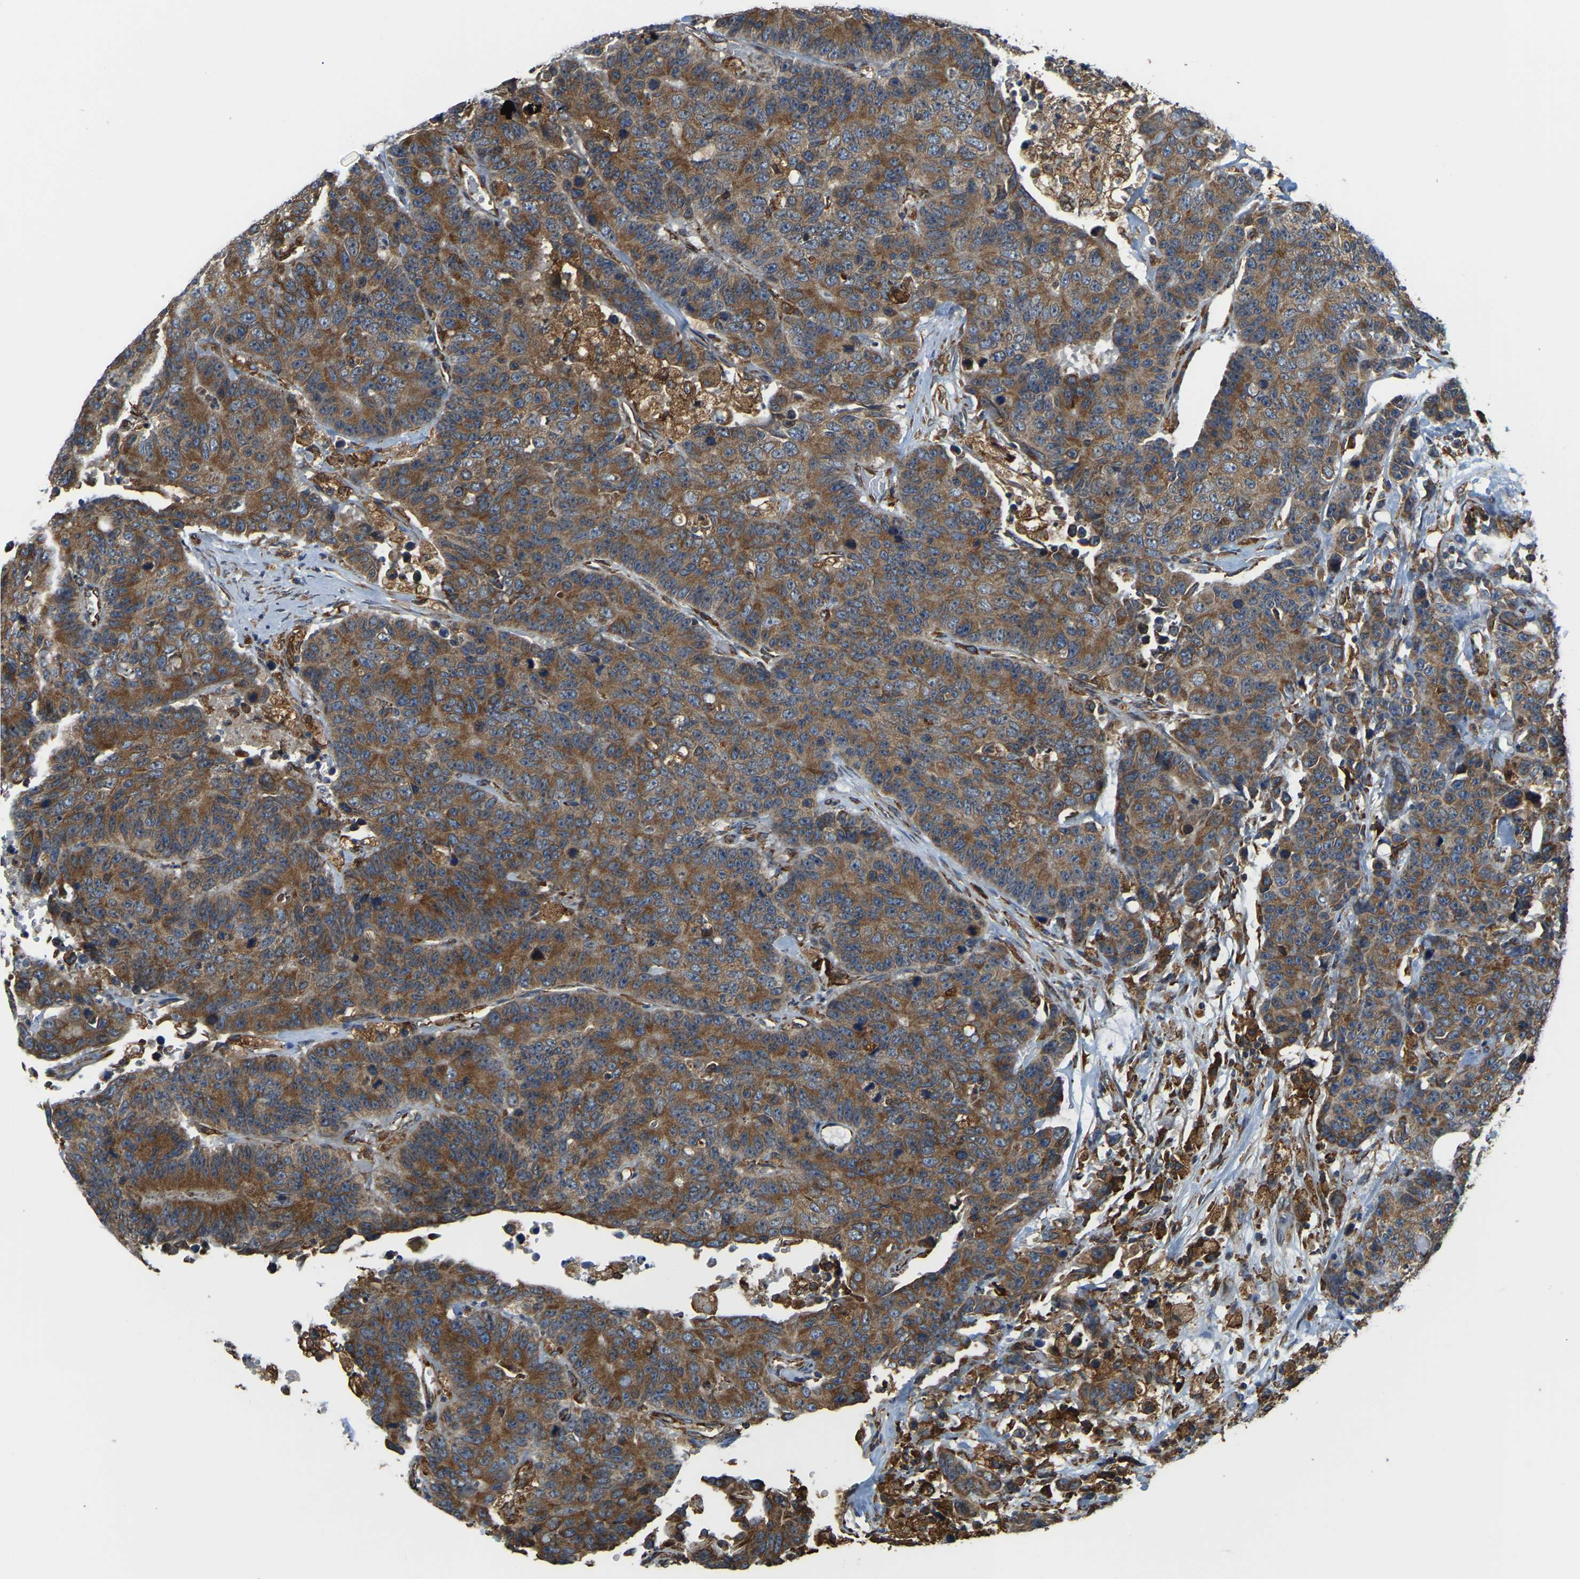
{"staining": {"intensity": "strong", "quantity": ">75%", "location": "cytoplasmic/membranous"}, "tissue": "colorectal cancer", "cell_type": "Tumor cells", "image_type": "cancer", "snomed": [{"axis": "morphology", "description": "Adenocarcinoma, NOS"}, {"axis": "topography", "description": "Colon"}], "caption": "IHC micrograph of neoplastic tissue: human adenocarcinoma (colorectal) stained using IHC reveals high levels of strong protein expression localized specifically in the cytoplasmic/membranous of tumor cells, appearing as a cytoplasmic/membranous brown color.", "gene": "RNF115", "patient": {"sex": "female", "age": 86}}